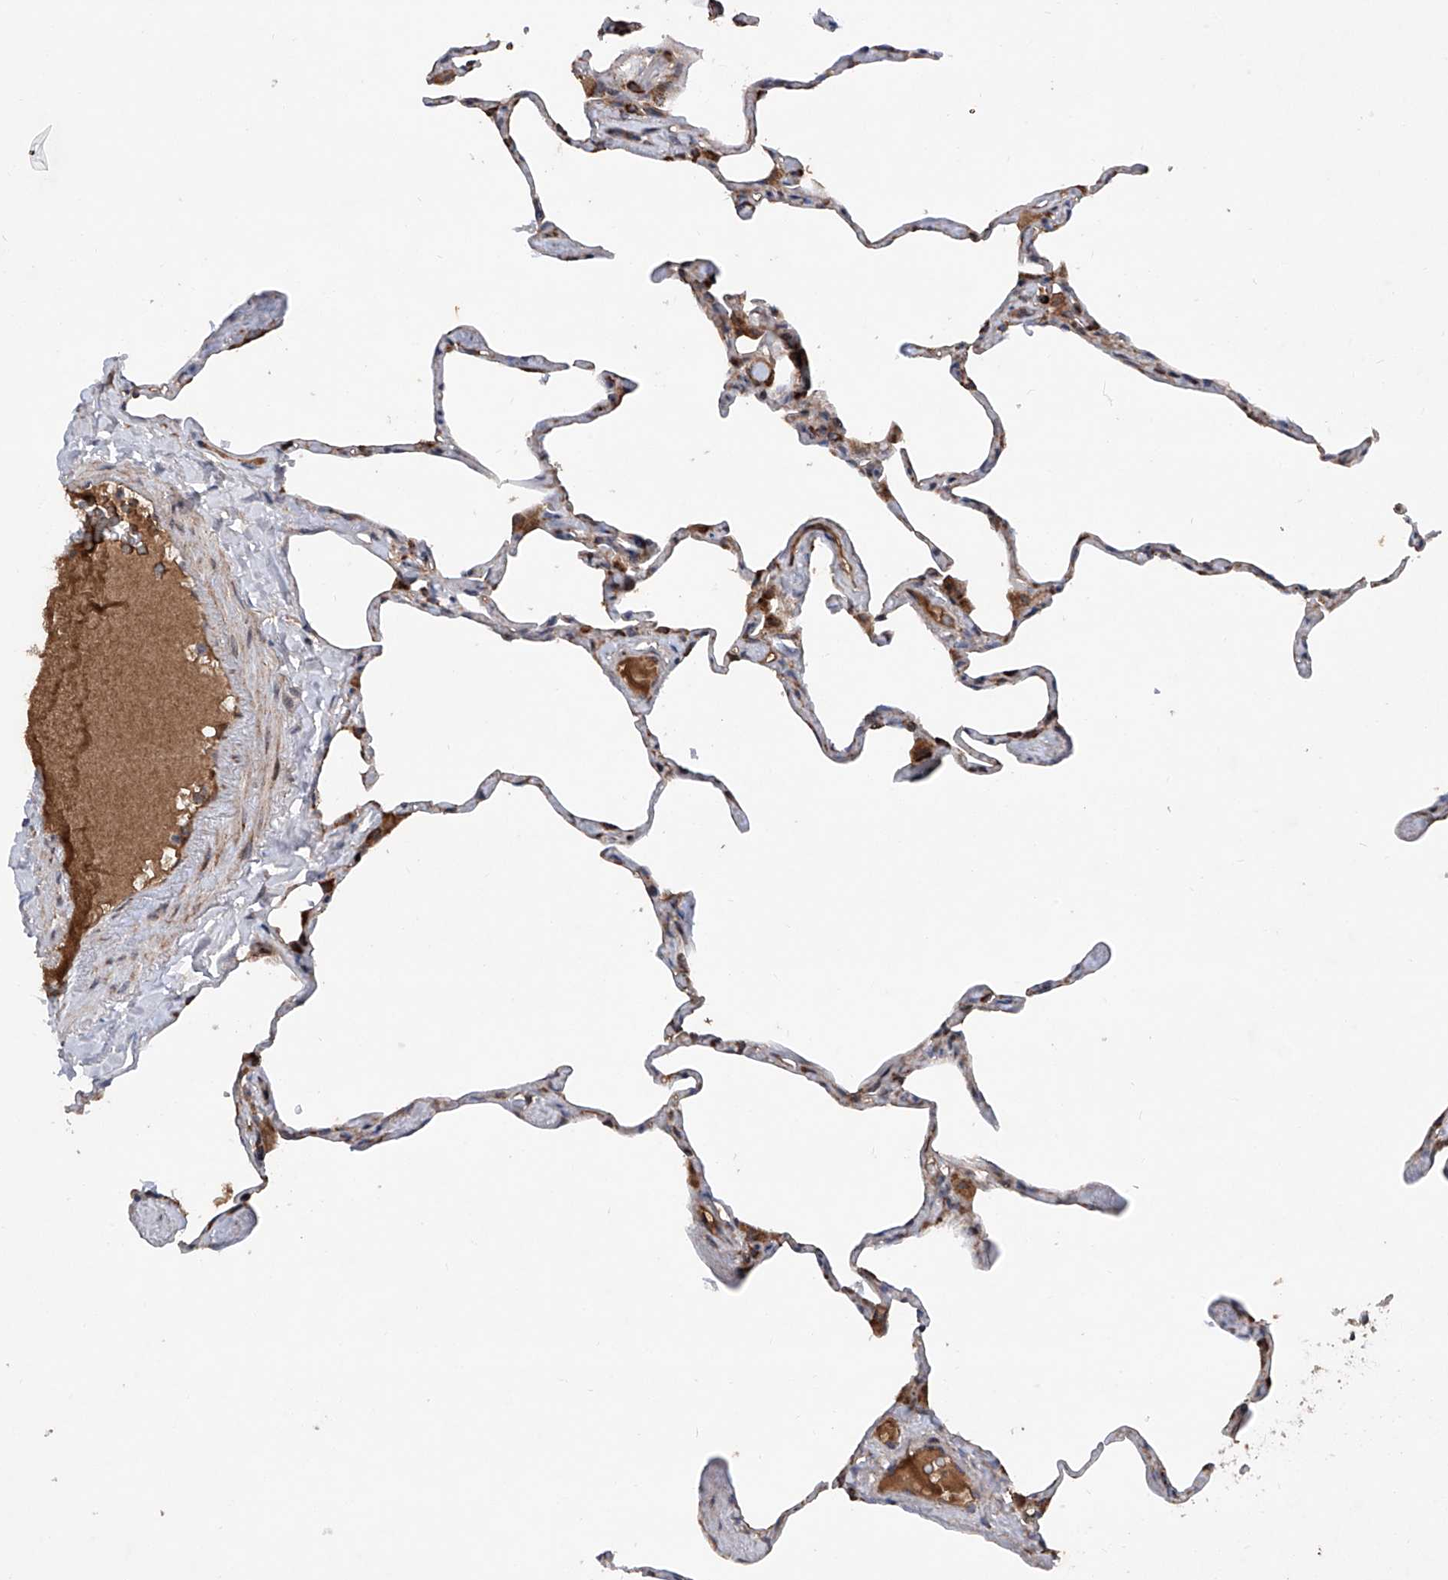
{"staining": {"intensity": "moderate", "quantity": "25%-75%", "location": "cytoplasmic/membranous"}, "tissue": "lung", "cell_type": "Alveolar cells", "image_type": "normal", "snomed": [{"axis": "morphology", "description": "Normal tissue, NOS"}, {"axis": "topography", "description": "Lung"}], "caption": "Protein expression analysis of normal human lung reveals moderate cytoplasmic/membranous staining in approximately 25%-75% of alveolar cells. The staining is performed using DAB (3,3'-diaminobenzidine) brown chromogen to label protein expression. The nuclei are counter-stained blue using hematoxylin.", "gene": "DAD1", "patient": {"sex": "male", "age": 65}}